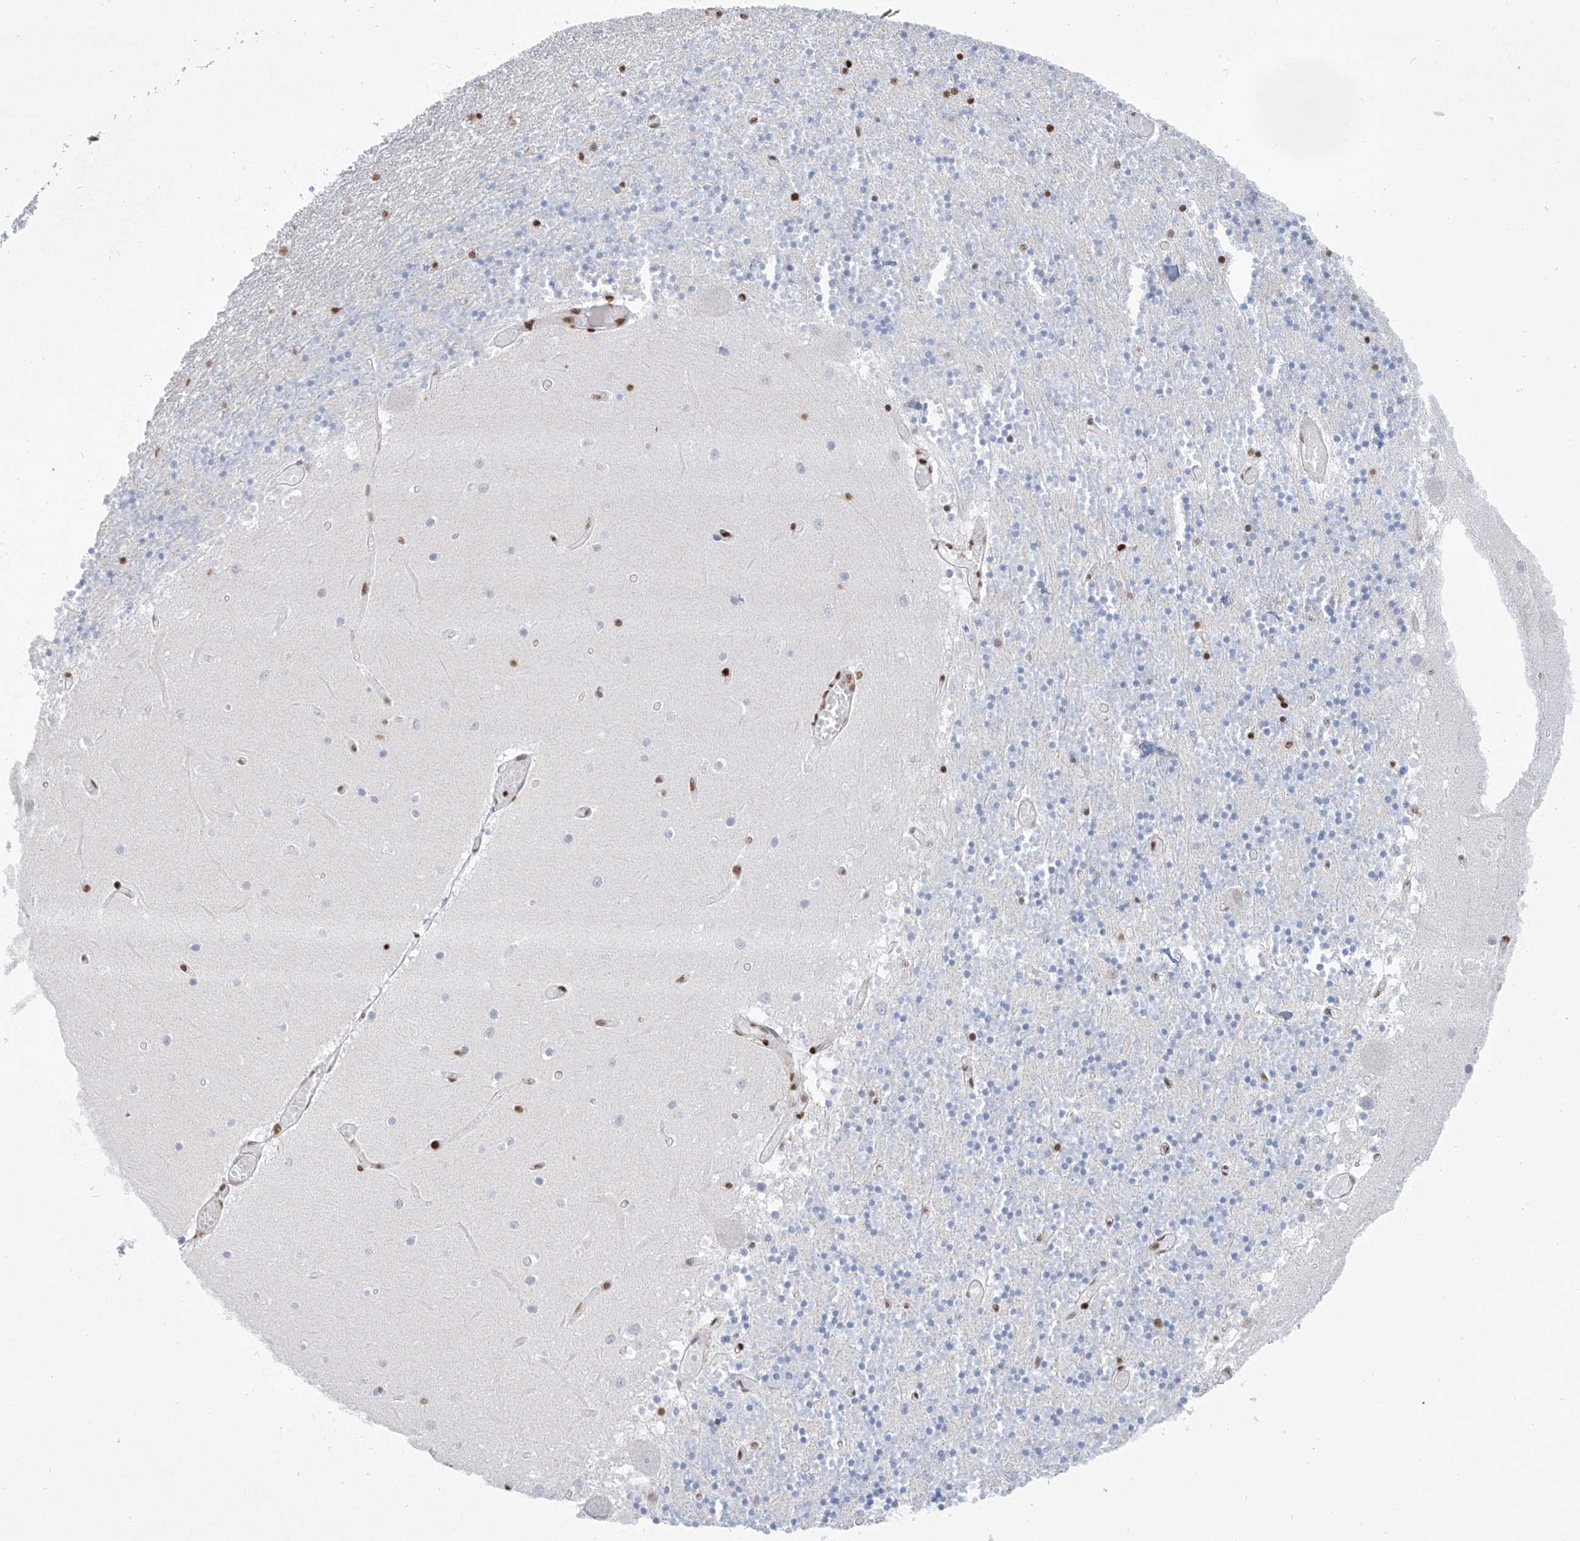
{"staining": {"intensity": "moderate", "quantity": "25%-75%", "location": "nuclear"}, "tissue": "cerebellum", "cell_type": "Cells in granular layer", "image_type": "normal", "snomed": [{"axis": "morphology", "description": "Normal tissue, NOS"}, {"axis": "topography", "description": "Cerebellum"}], "caption": "Immunohistochemistry micrograph of unremarkable cerebellum: cerebellum stained using IHC shows medium levels of moderate protein expression localized specifically in the nuclear of cells in granular layer, appearing as a nuclear brown color.", "gene": "TAF4", "patient": {"sex": "female", "age": 28}}